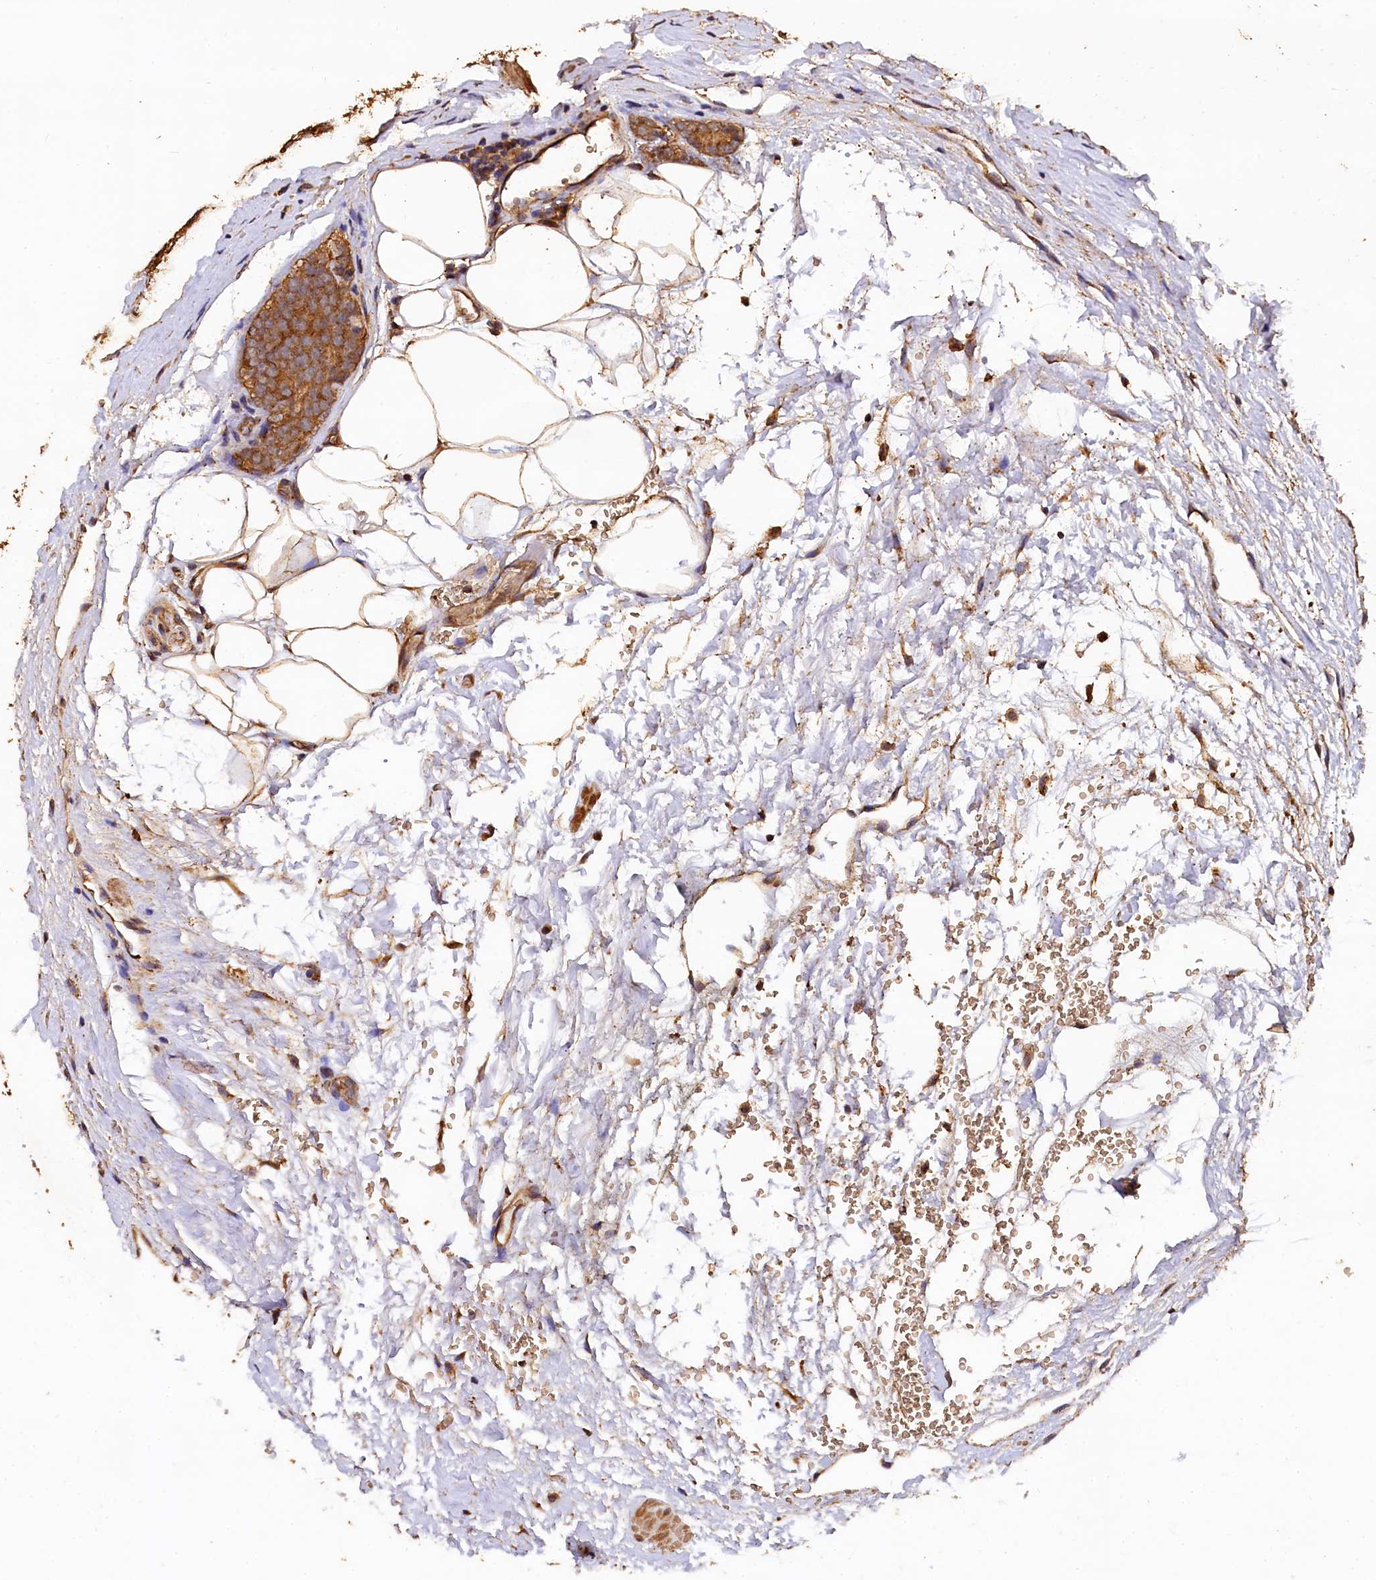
{"staining": {"intensity": "moderate", "quantity": ">75%", "location": "cytoplasmic/membranous"}, "tissue": "prostate cancer", "cell_type": "Tumor cells", "image_type": "cancer", "snomed": [{"axis": "morphology", "description": "Adenocarcinoma, High grade"}, {"axis": "topography", "description": "Prostate"}], "caption": "A brown stain shows moderate cytoplasmic/membranous positivity of a protein in prostate adenocarcinoma (high-grade) tumor cells.", "gene": "LSM4", "patient": {"sex": "male", "age": 56}}